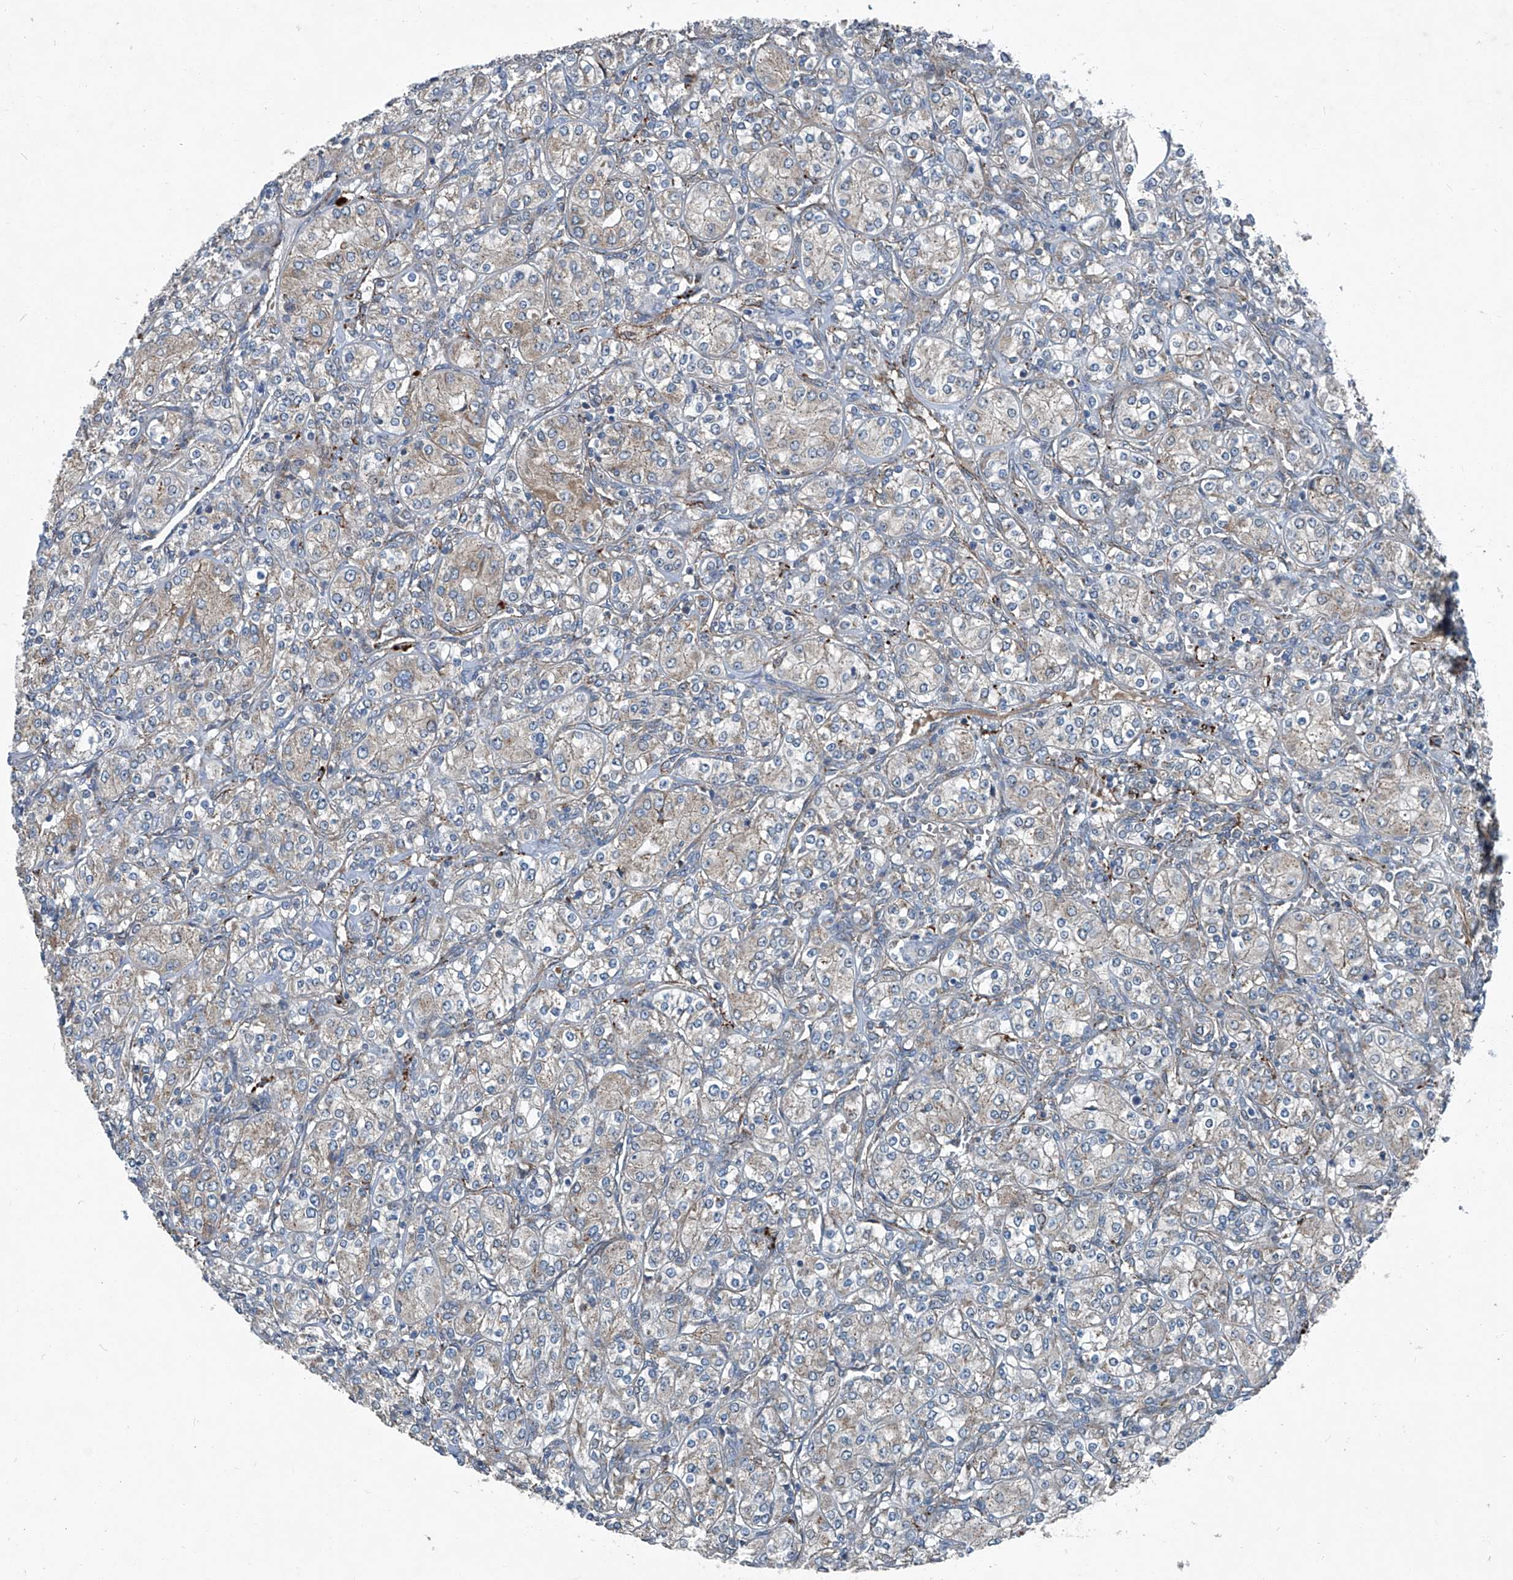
{"staining": {"intensity": "weak", "quantity": "<25%", "location": "cytoplasmic/membranous"}, "tissue": "renal cancer", "cell_type": "Tumor cells", "image_type": "cancer", "snomed": [{"axis": "morphology", "description": "Adenocarcinoma, NOS"}, {"axis": "topography", "description": "Kidney"}], "caption": "IHC of human renal cancer shows no staining in tumor cells.", "gene": "SENP2", "patient": {"sex": "male", "age": 77}}